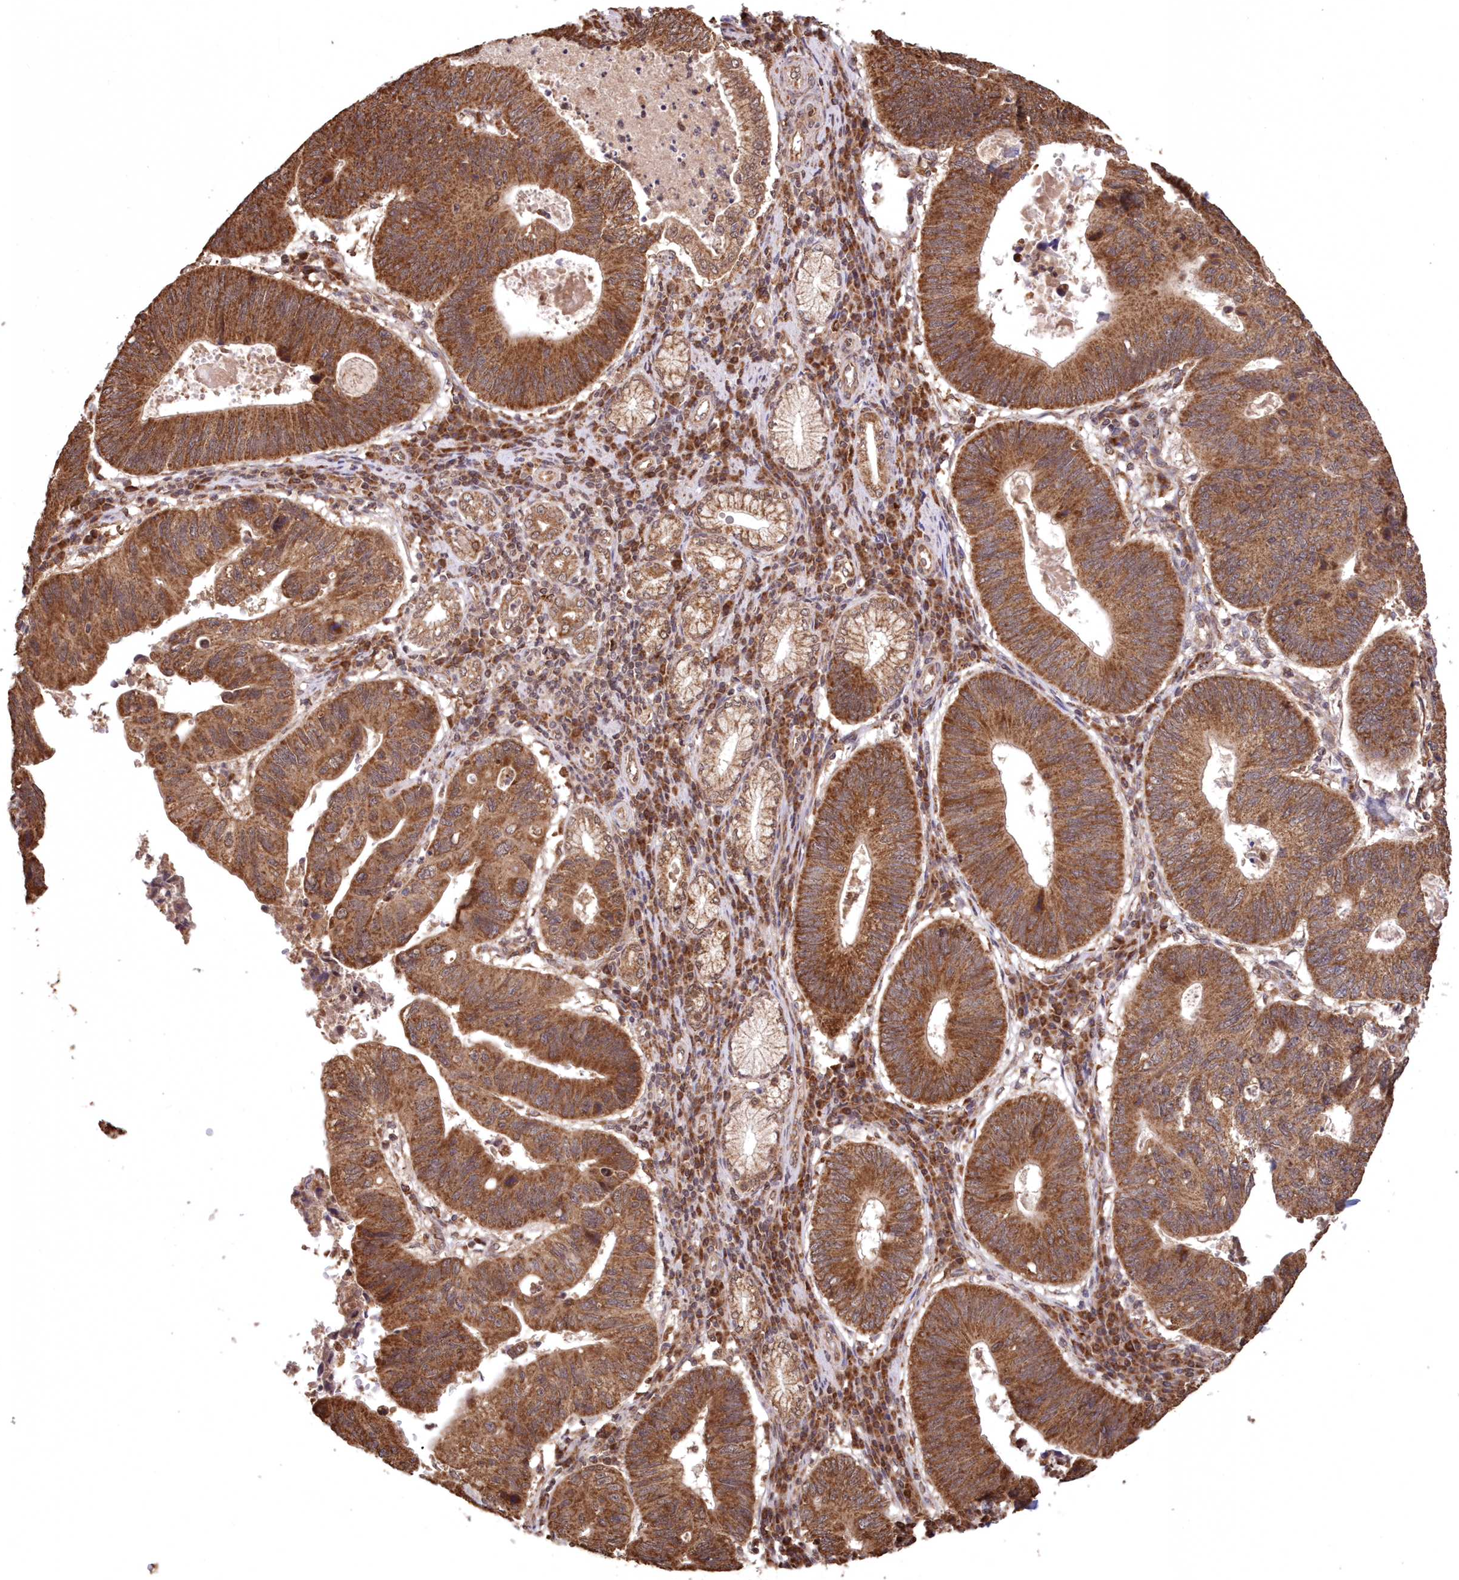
{"staining": {"intensity": "strong", "quantity": ">75%", "location": "cytoplasmic/membranous,nuclear"}, "tissue": "stomach cancer", "cell_type": "Tumor cells", "image_type": "cancer", "snomed": [{"axis": "morphology", "description": "Adenocarcinoma, NOS"}, {"axis": "topography", "description": "Stomach"}], "caption": "This is a photomicrograph of immunohistochemistry staining of stomach adenocarcinoma, which shows strong positivity in the cytoplasmic/membranous and nuclear of tumor cells.", "gene": "PCBP1", "patient": {"sex": "male", "age": 59}}